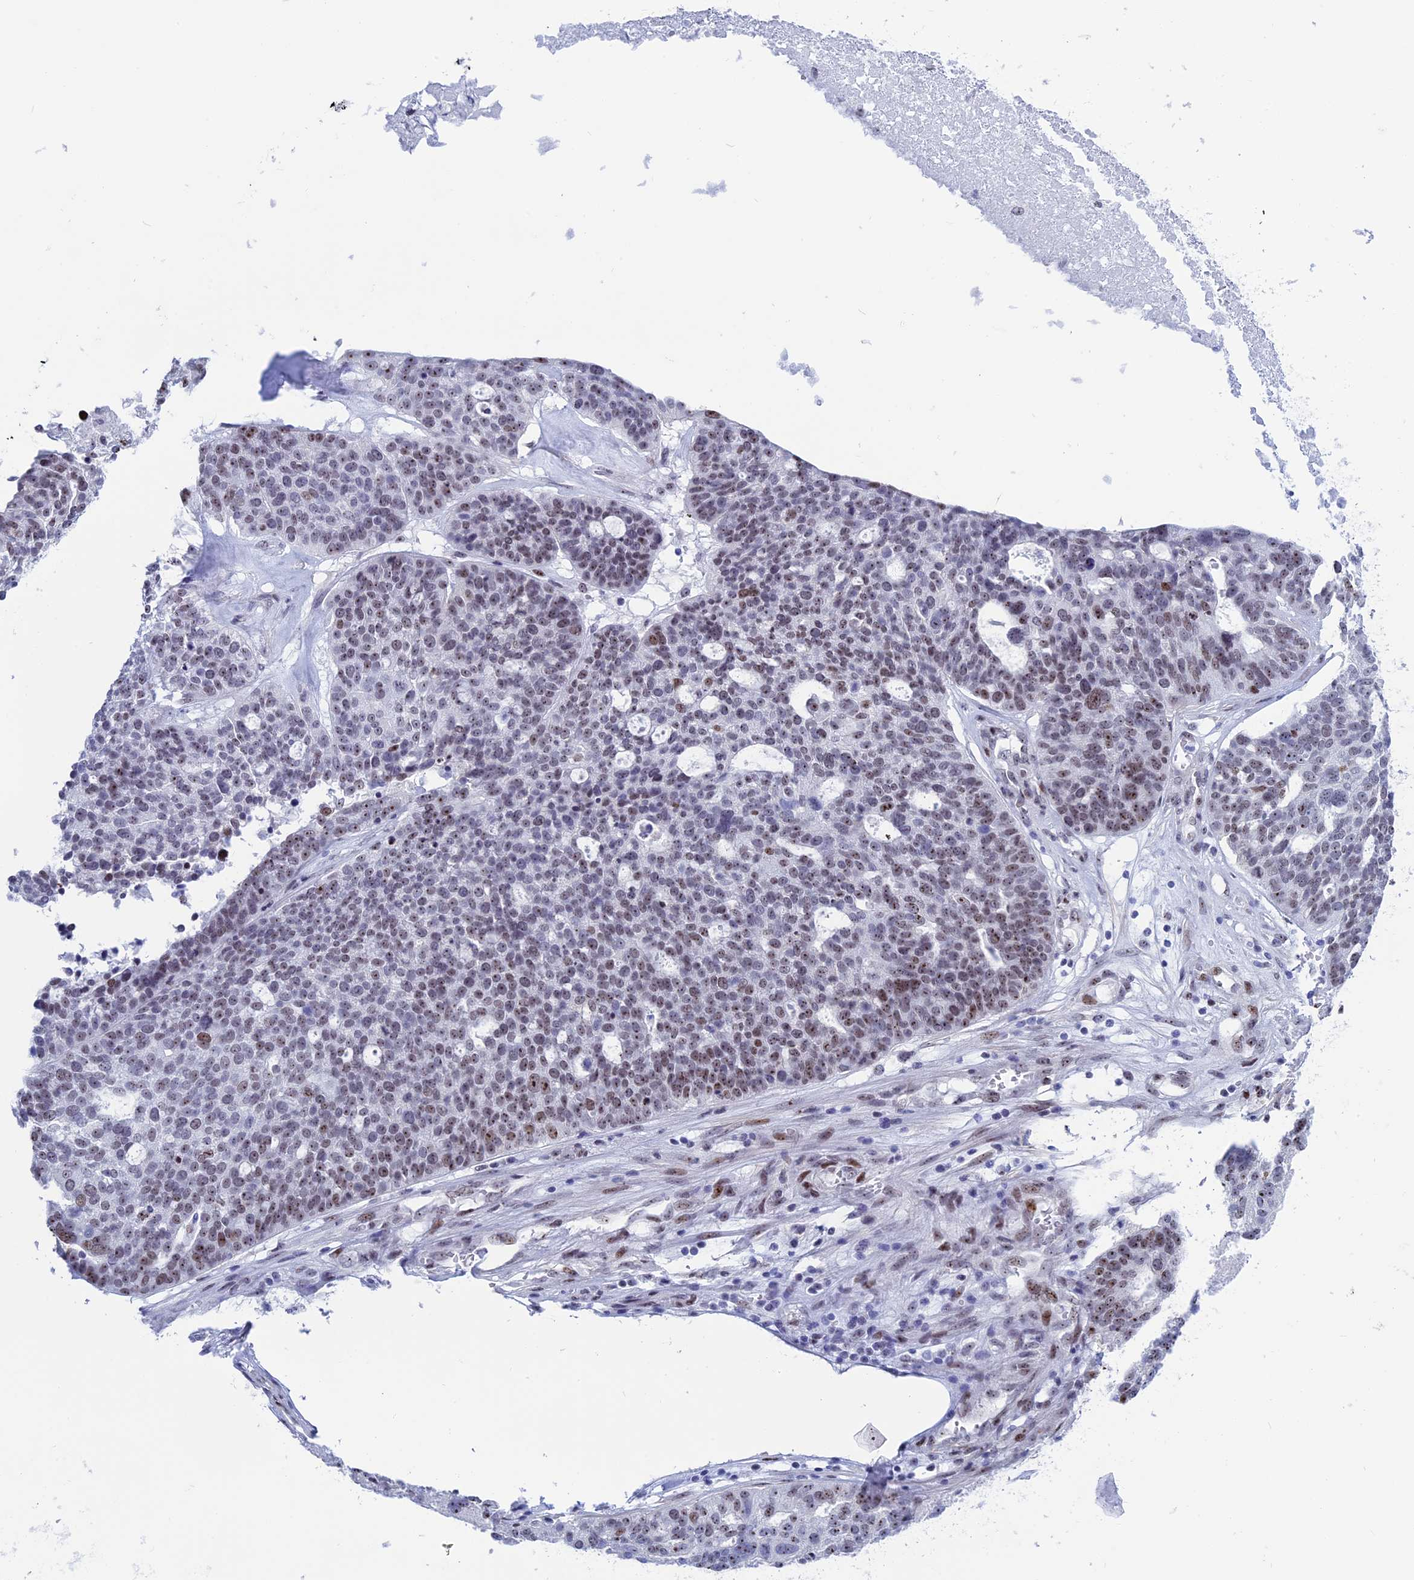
{"staining": {"intensity": "moderate", "quantity": "25%-75%", "location": "nuclear"}, "tissue": "ovarian cancer", "cell_type": "Tumor cells", "image_type": "cancer", "snomed": [{"axis": "morphology", "description": "Cystadenocarcinoma, serous, NOS"}, {"axis": "topography", "description": "Ovary"}], "caption": "There is medium levels of moderate nuclear expression in tumor cells of ovarian cancer (serous cystadenocarcinoma), as demonstrated by immunohistochemical staining (brown color).", "gene": "CCDC86", "patient": {"sex": "female", "age": 59}}